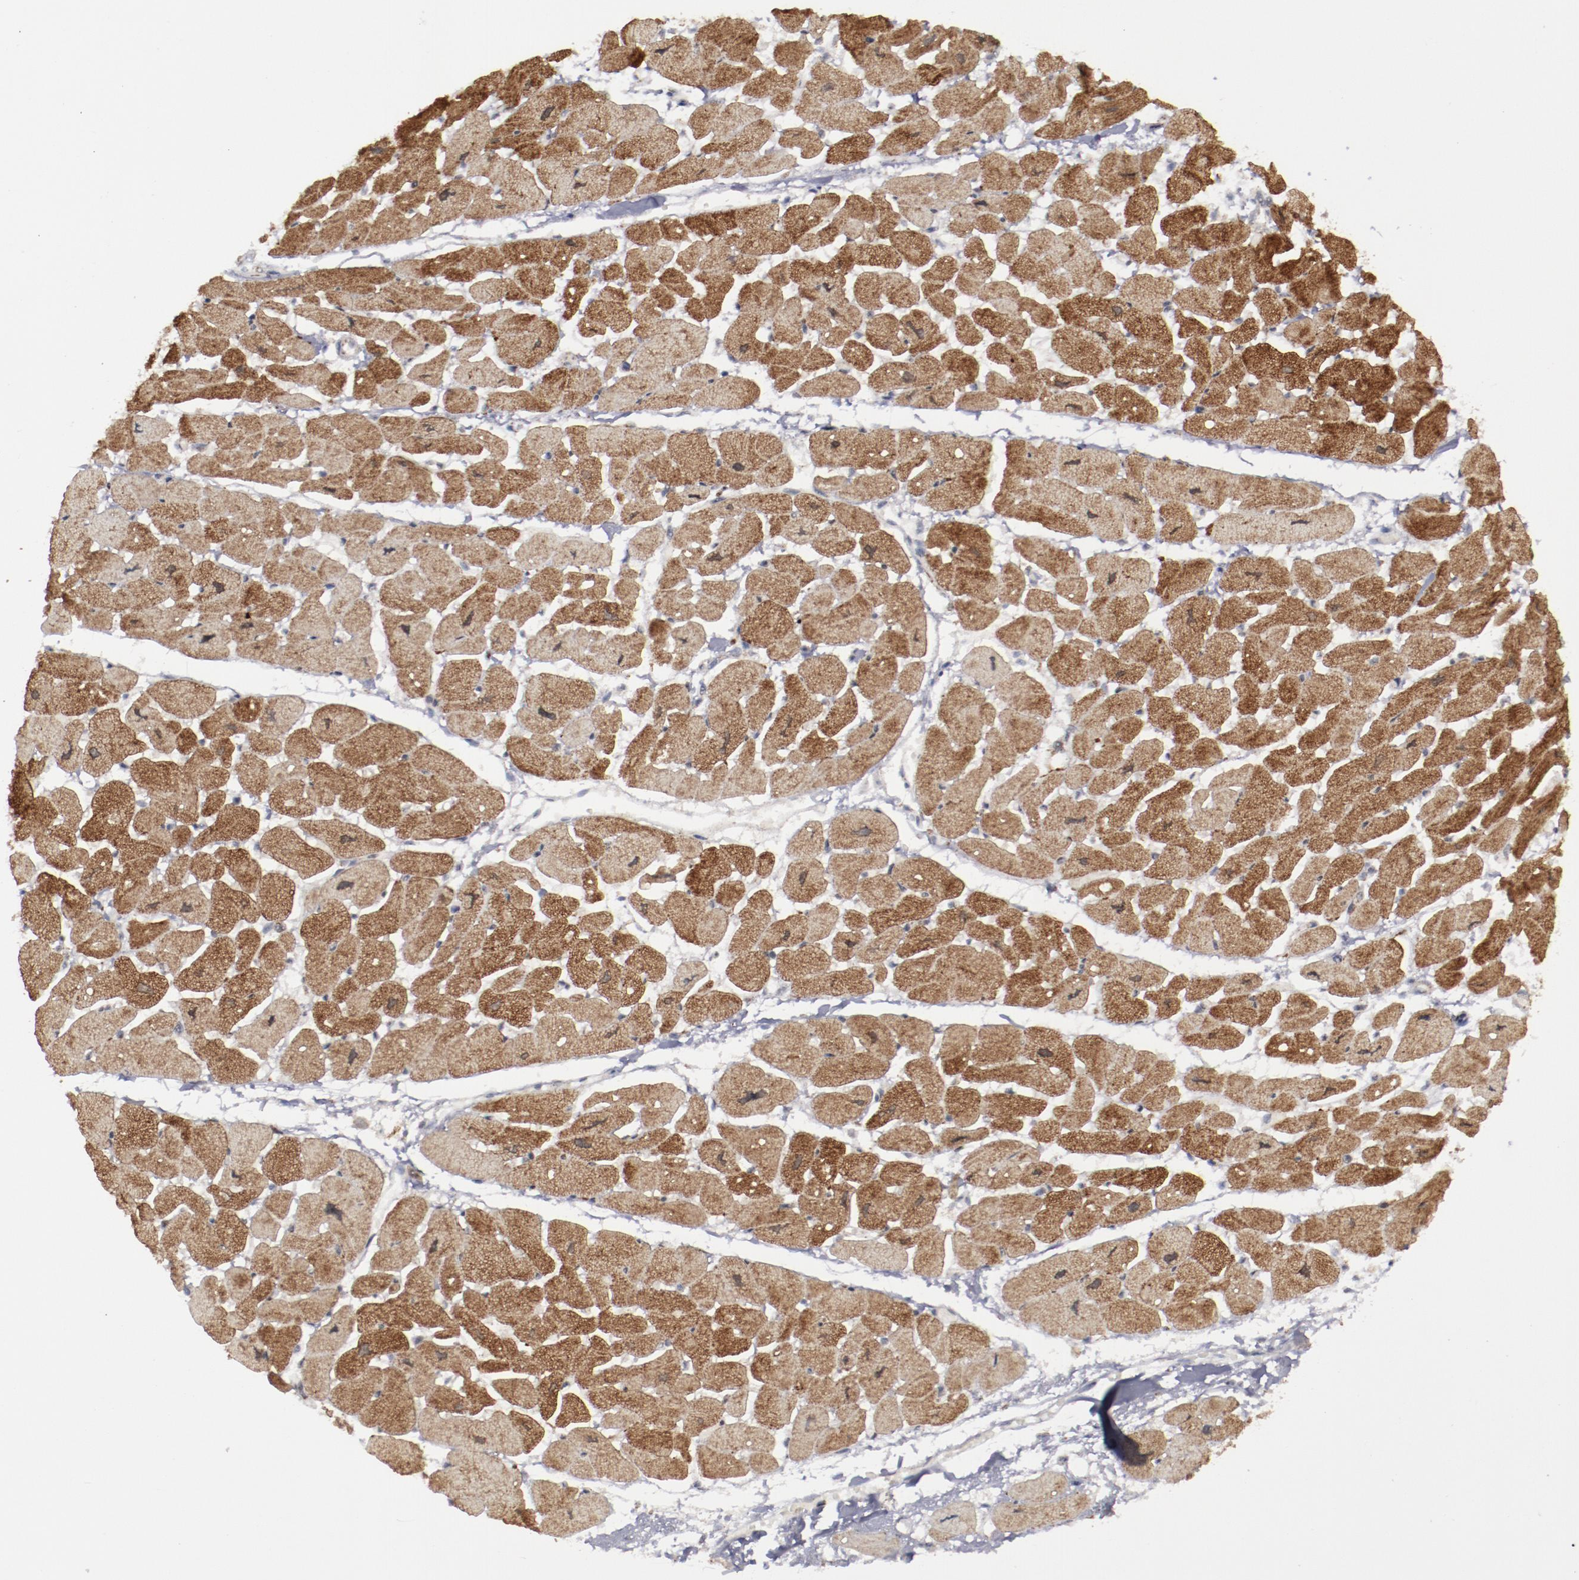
{"staining": {"intensity": "strong", "quantity": ">75%", "location": "cytoplasmic/membranous"}, "tissue": "heart muscle", "cell_type": "Cardiomyocytes", "image_type": "normal", "snomed": [{"axis": "morphology", "description": "Normal tissue, NOS"}, {"axis": "topography", "description": "Heart"}], "caption": "A brown stain labels strong cytoplasmic/membranous positivity of a protein in cardiomyocytes of benign human heart muscle.", "gene": "MYOM2", "patient": {"sex": "female", "age": 54}}